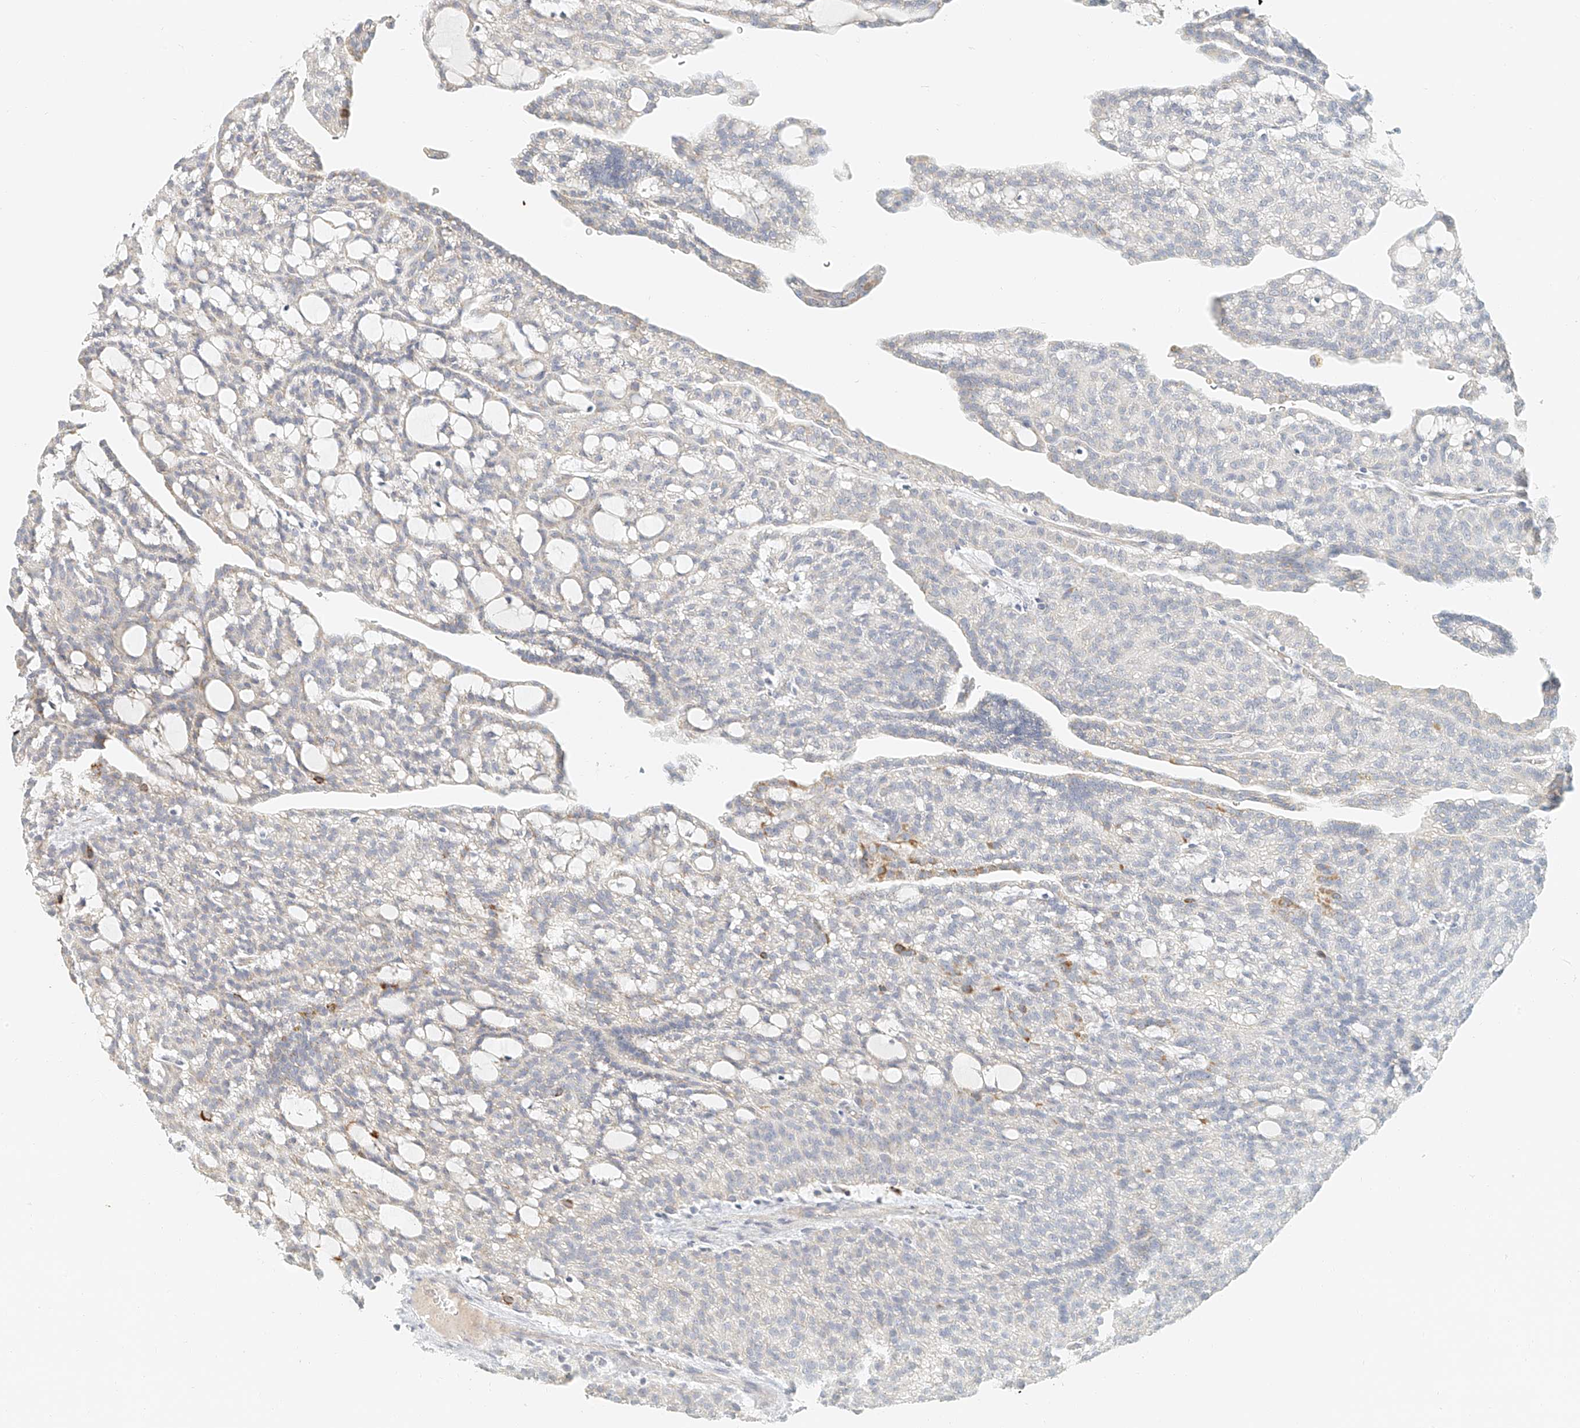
{"staining": {"intensity": "moderate", "quantity": "<25%", "location": "cytoplasmic/membranous"}, "tissue": "renal cancer", "cell_type": "Tumor cells", "image_type": "cancer", "snomed": [{"axis": "morphology", "description": "Adenocarcinoma, NOS"}, {"axis": "topography", "description": "Kidney"}], "caption": "Immunohistochemistry (IHC) photomicrograph of human renal cancer (adenocarcinoma) stained for a protein (brown), which demonstrates low levels of moderate cytoplasmic/membranous staining in approximately <25% of tumor cells.", "gene": "CXorf58", "patient": {"sex": "male", "age": 63}}